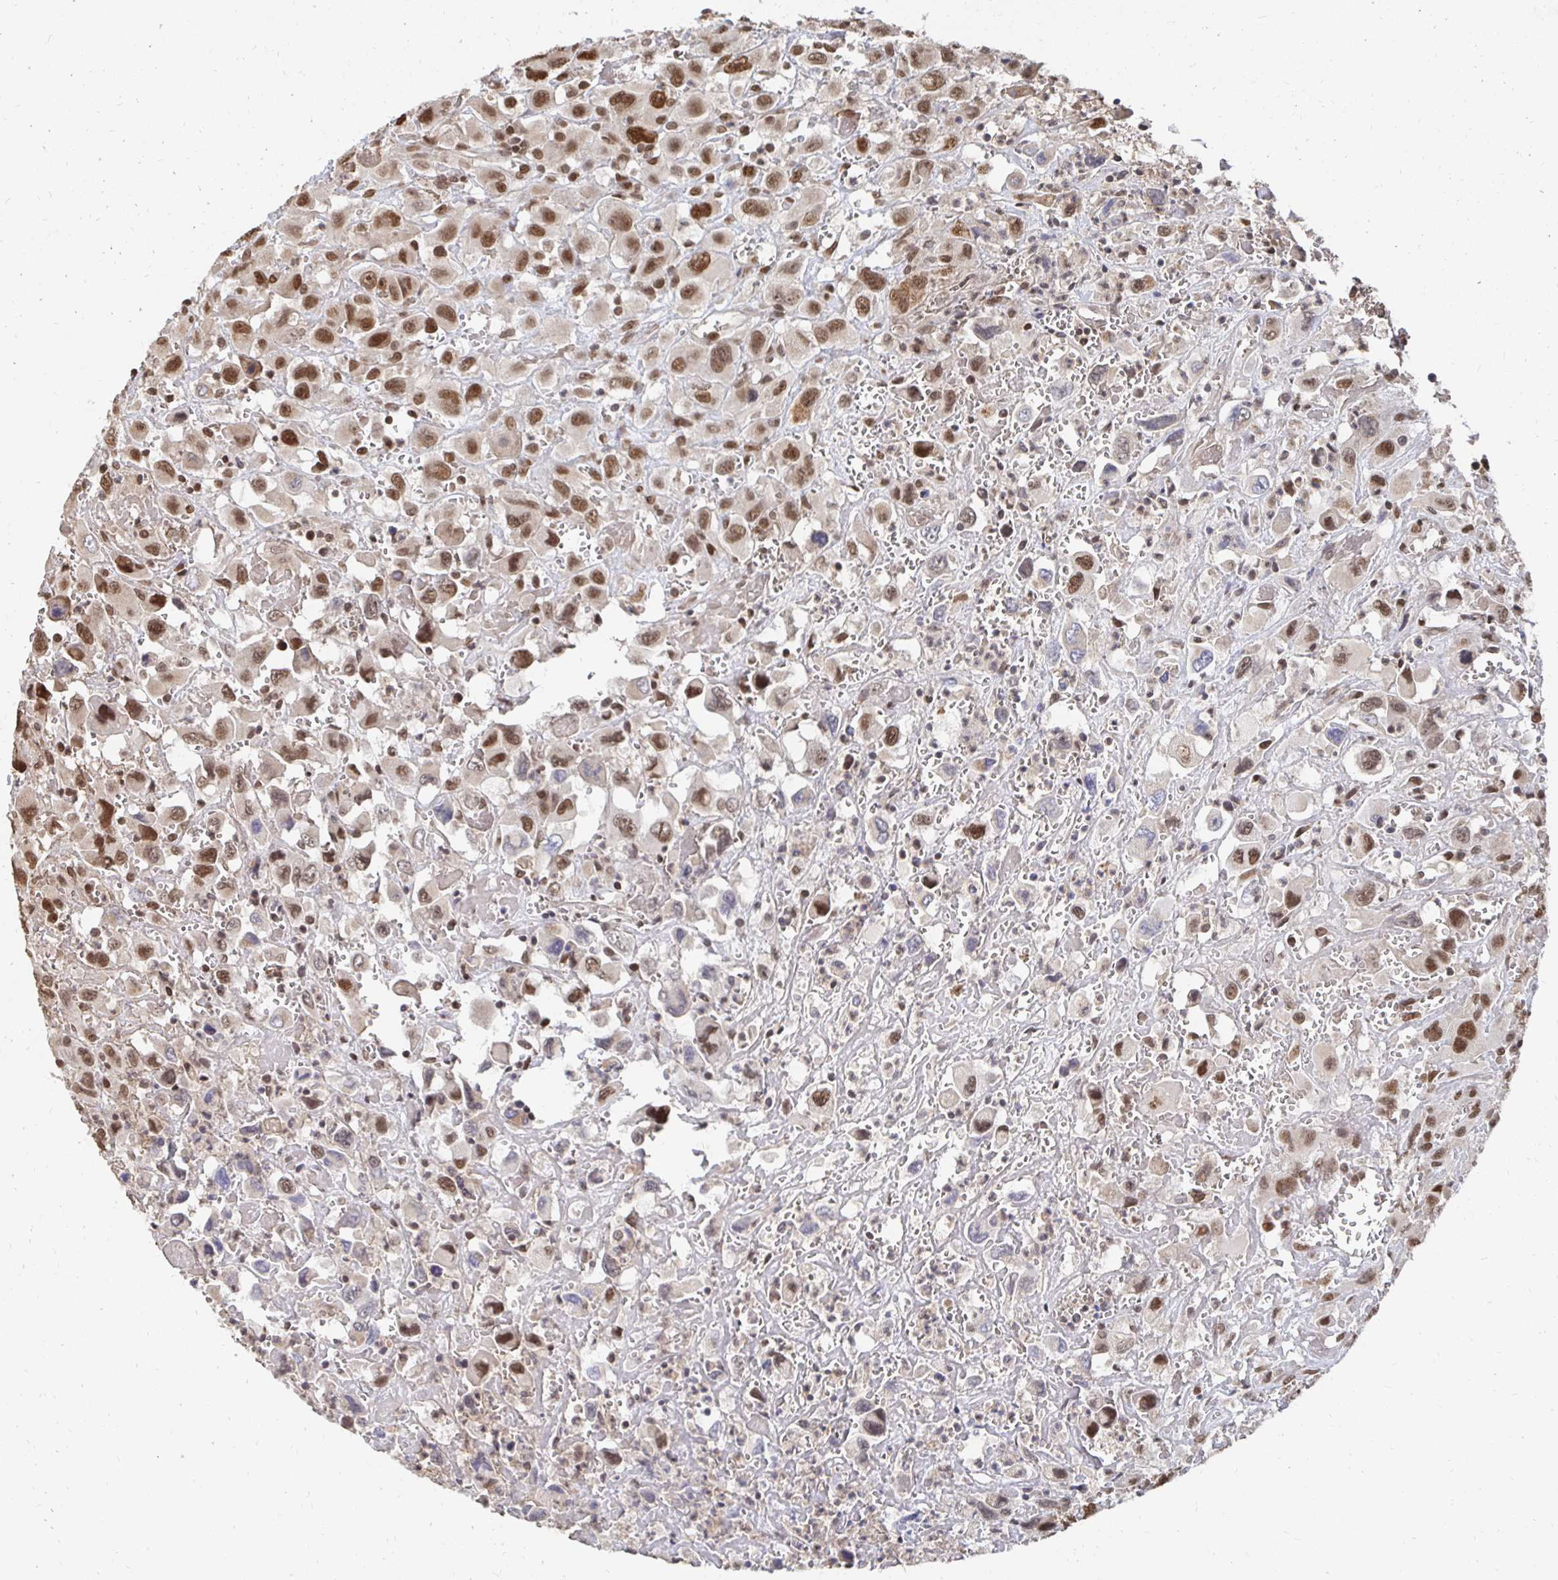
{"staining": {"intensity": "moderate", "quantity": ">75%", "location": "nuclear"}, "tissue": "head and neck cancer", "cell_type": "Tumor cells", "image_type": "cancer", "snomed": [{"axis": "morphology", "description": "Squamous cell carcinoma, NOS"}, {"axis": "morphology", "description": "Squamous cell carcinoma, metastatic, NOS"}, {"axis": "topography", "description": "Oral tissue"}, {"axis": "topography", "description": "Head-Neck"}], "caption": "Protein staining of head and neck cancer tissue shows moderate nuclear staining in approximately >75% of tumor cells.", "gene": "GTF3C6", "patient": {"sex": "female", "age": 85}}